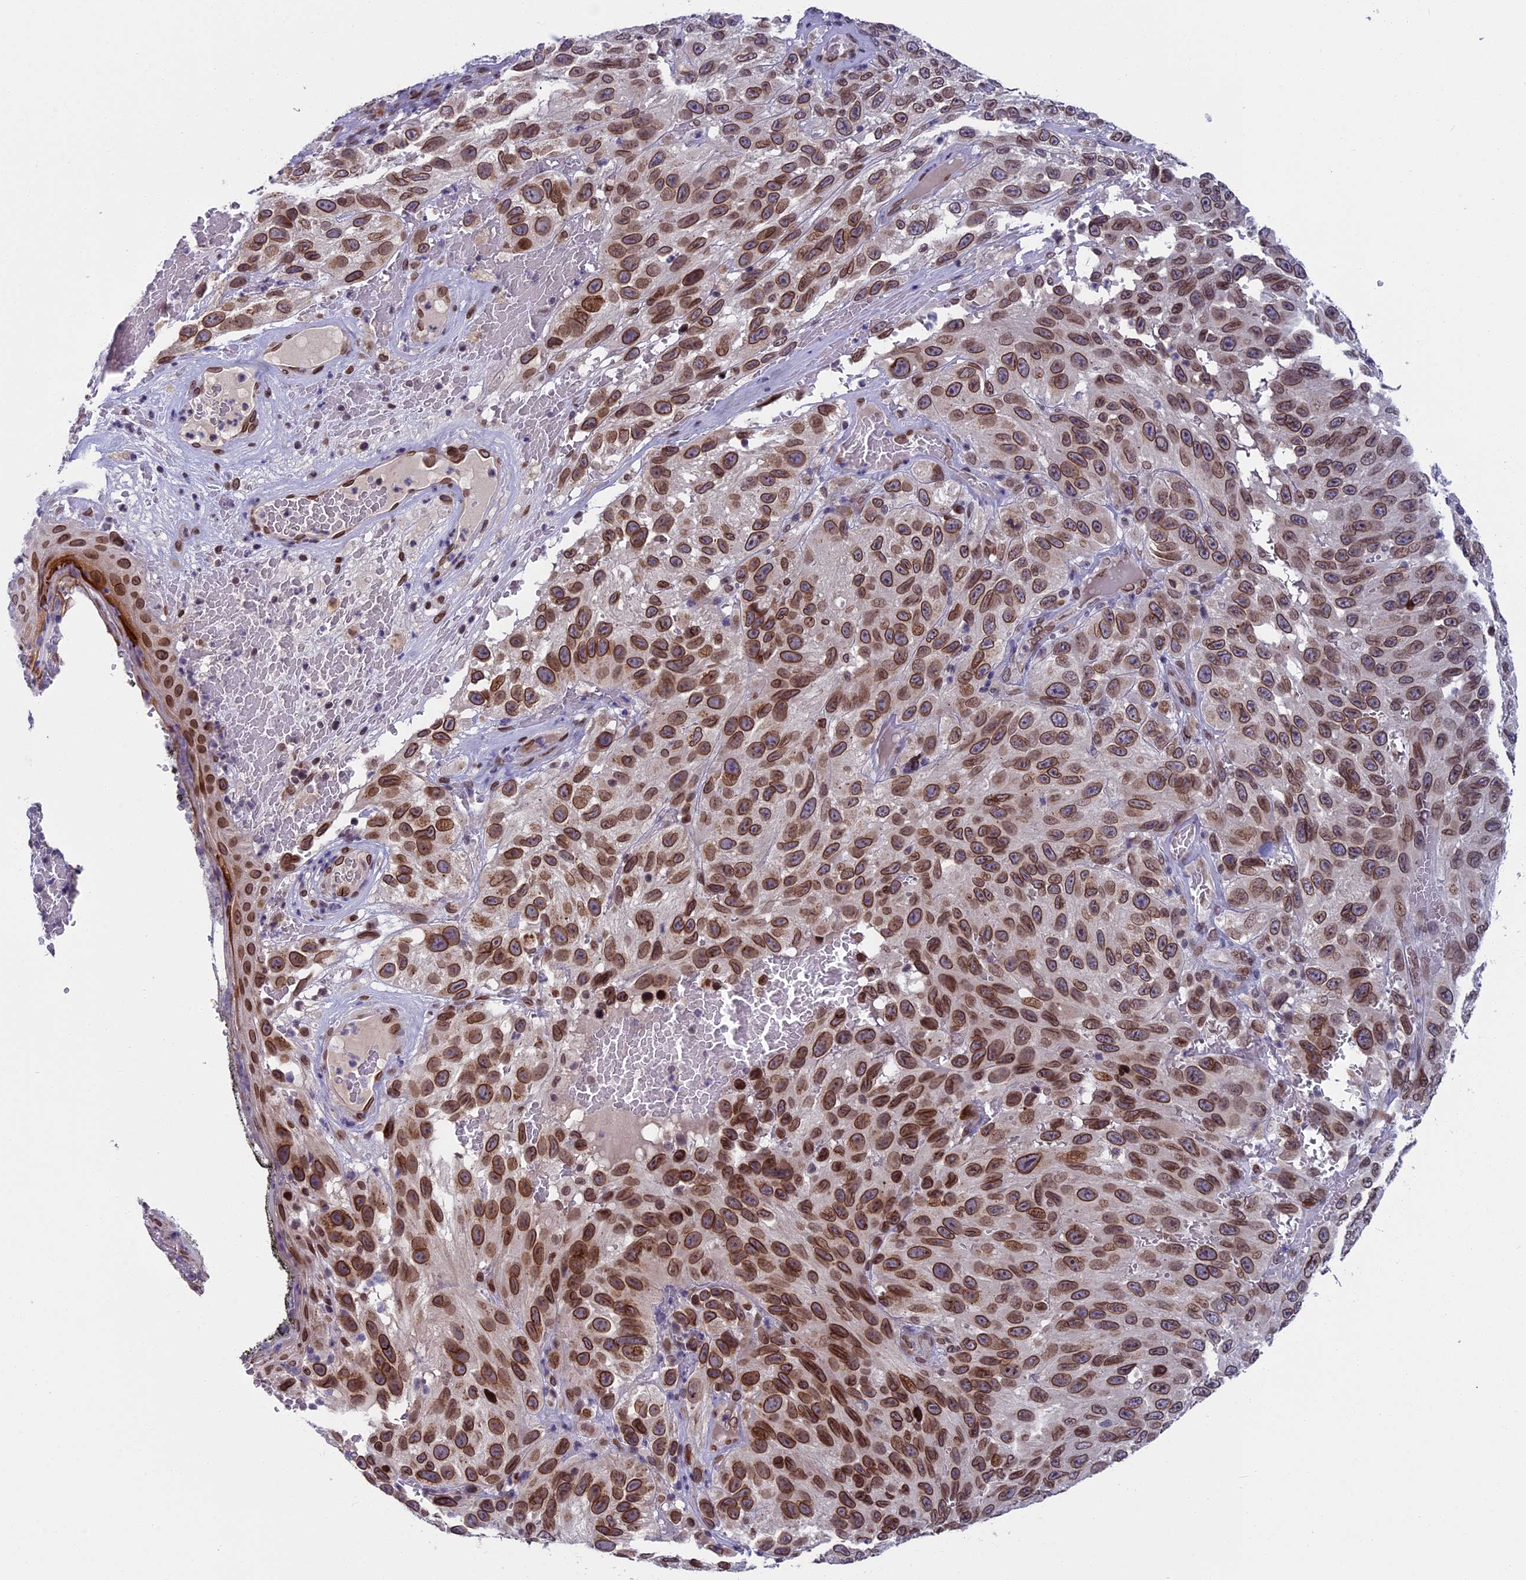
{"staining": {"intensity": "strong", "quantity": ">75%", "location": "cytoplasmic/membranous,nuclear"}, "tissue": "melanoma", "cell_type": "Tumor cells", "image_type": "cancer", "snomed": [{"axis": "morphology", "description": "Malignant melanoma, NOS"}, {"axis": "topography", "description": "Skin"}], "caption": "IHC of human malignant melanoma exhibits high levels of strong cytoplasmic/membranous and nuclear expression in about >75% of tumor cells.", "gene": "GPSM1", "patient": {"sex": "female", "age": 96}}